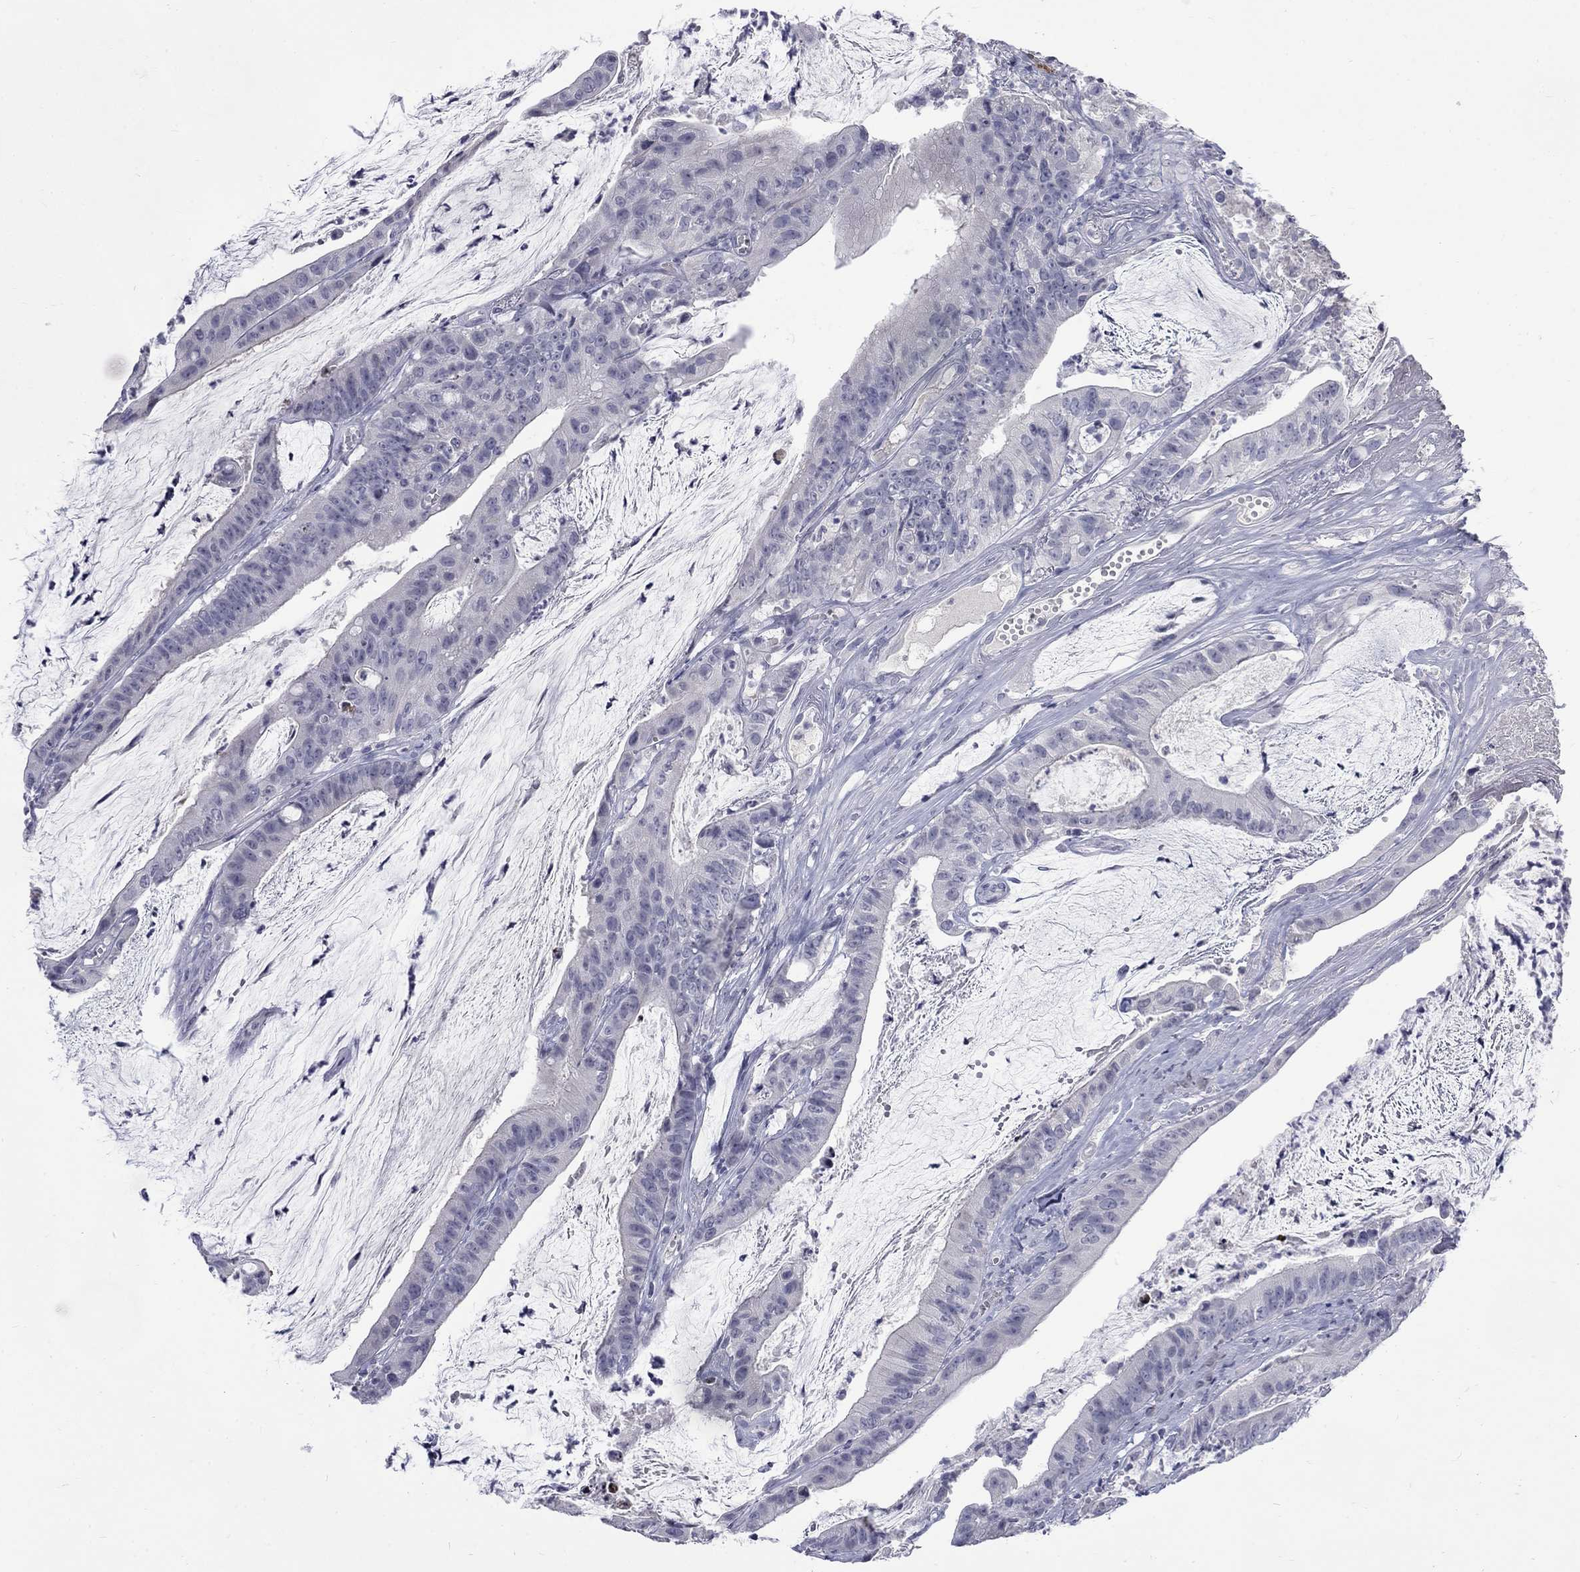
{"staining": {"intensity": "negative", "quantity": "none", "location": "none"}, "tissue": "colorectal cancer", "cell_type": "Tumor cells", "image_type": "cancer", "snomed": [{"axis": "morphology", "description": "Adenocarcinoma, NOS"}, {"axis": "topography", "description": "Colon"}], "caption": "Human colorectal cancer stained for a protein using immunohistochemistry exhibits no positivity in tumor cells.", "gene": "CTNND2", "patient": {"sex": "female", "age": 69}}